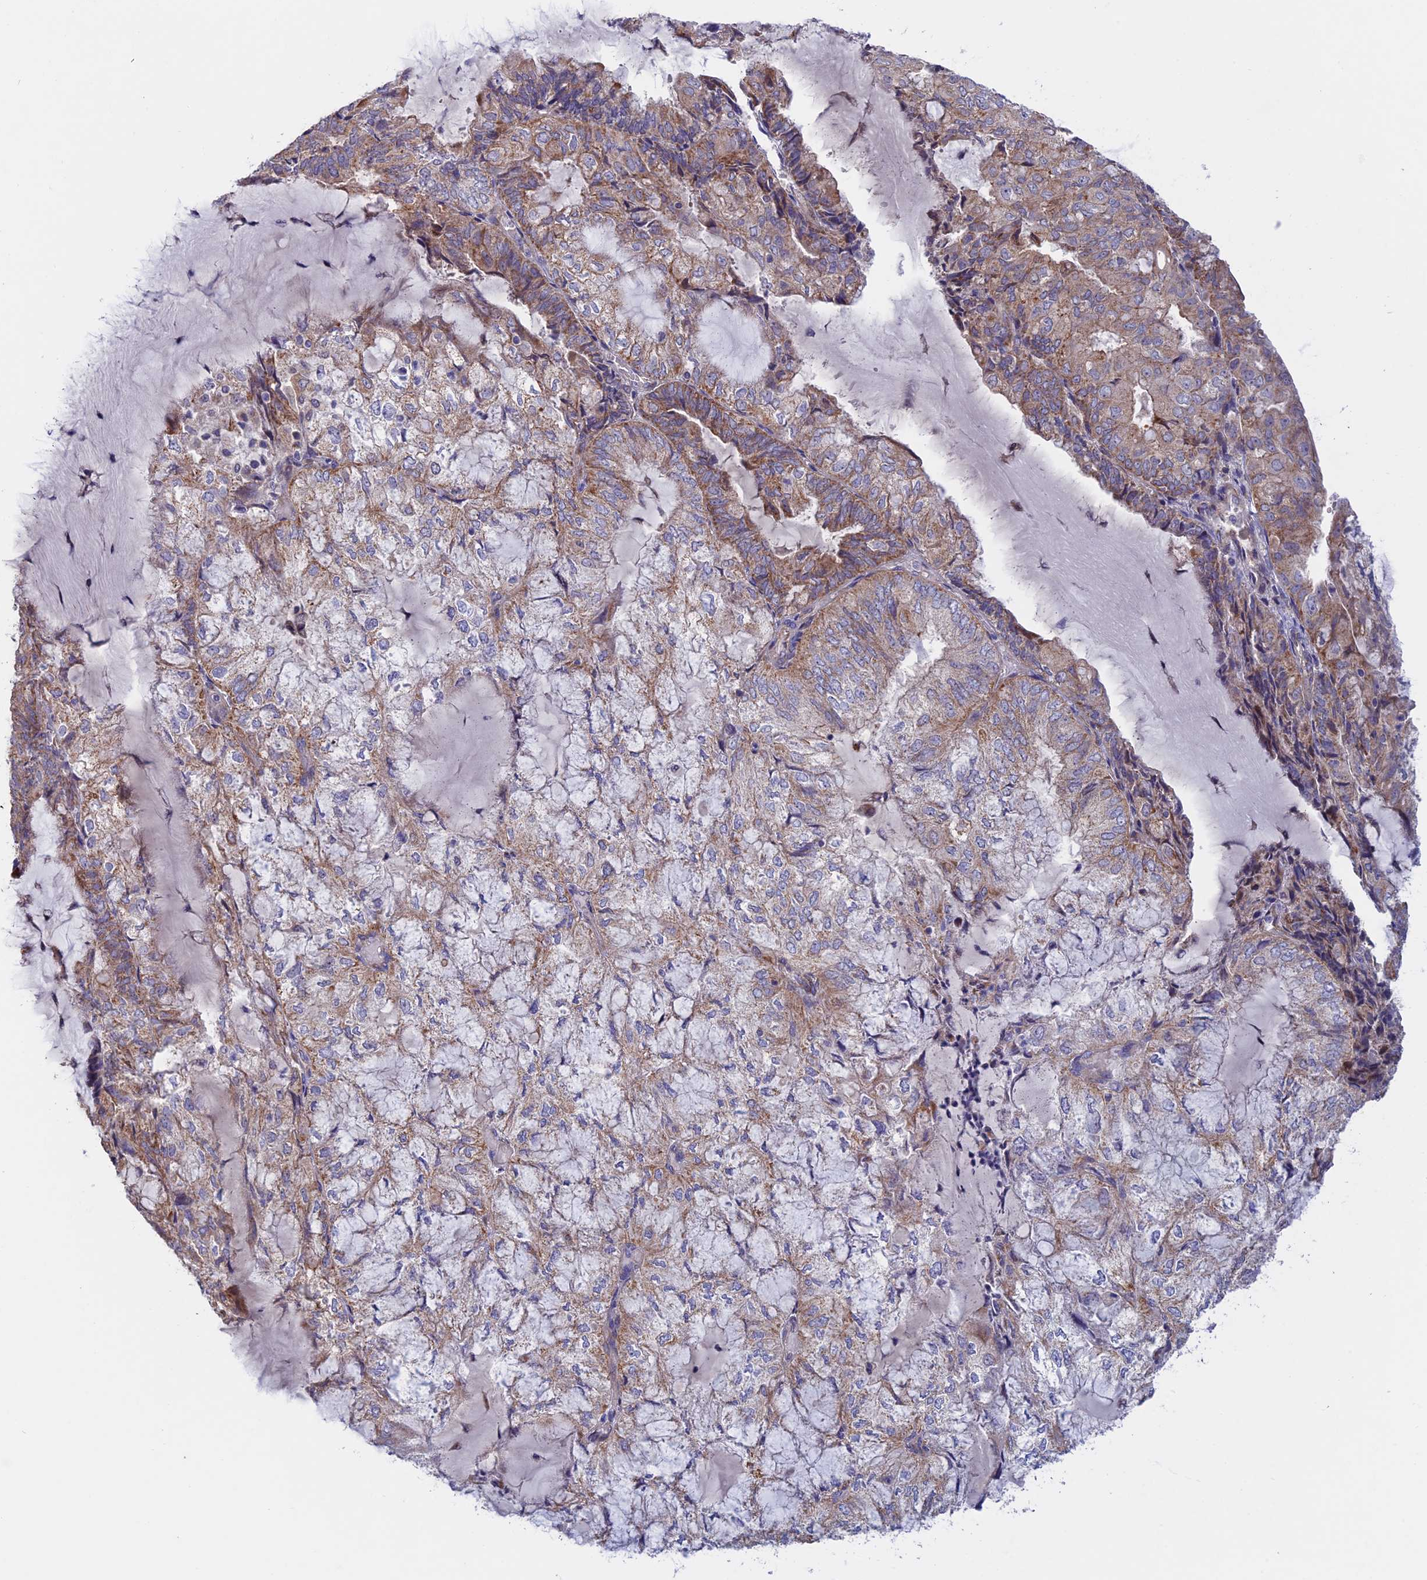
{"staining": {"intensity": "moderate", "quantity": ">75%", "location": "cytoplasmic/membranous"}, "tissue": "endometrial cancer", "cell_type": "Tumor cells", "image_type": "cancer", "snomed": [{"axis": "morphology", "description": "Adenocarcinoma, NOS"}, {"axis": "topography", "description": "Endometrium"}], "caption": "This is a photomicrograph of immunohistochemistry (IHC) staining of adenocarcinoma (endometrial), which shows moderate positivity in the cytoplasmic/membranous of tumor cells.", "gene": "ETFDH", "patient": {"sex": "female", "age": 81}}